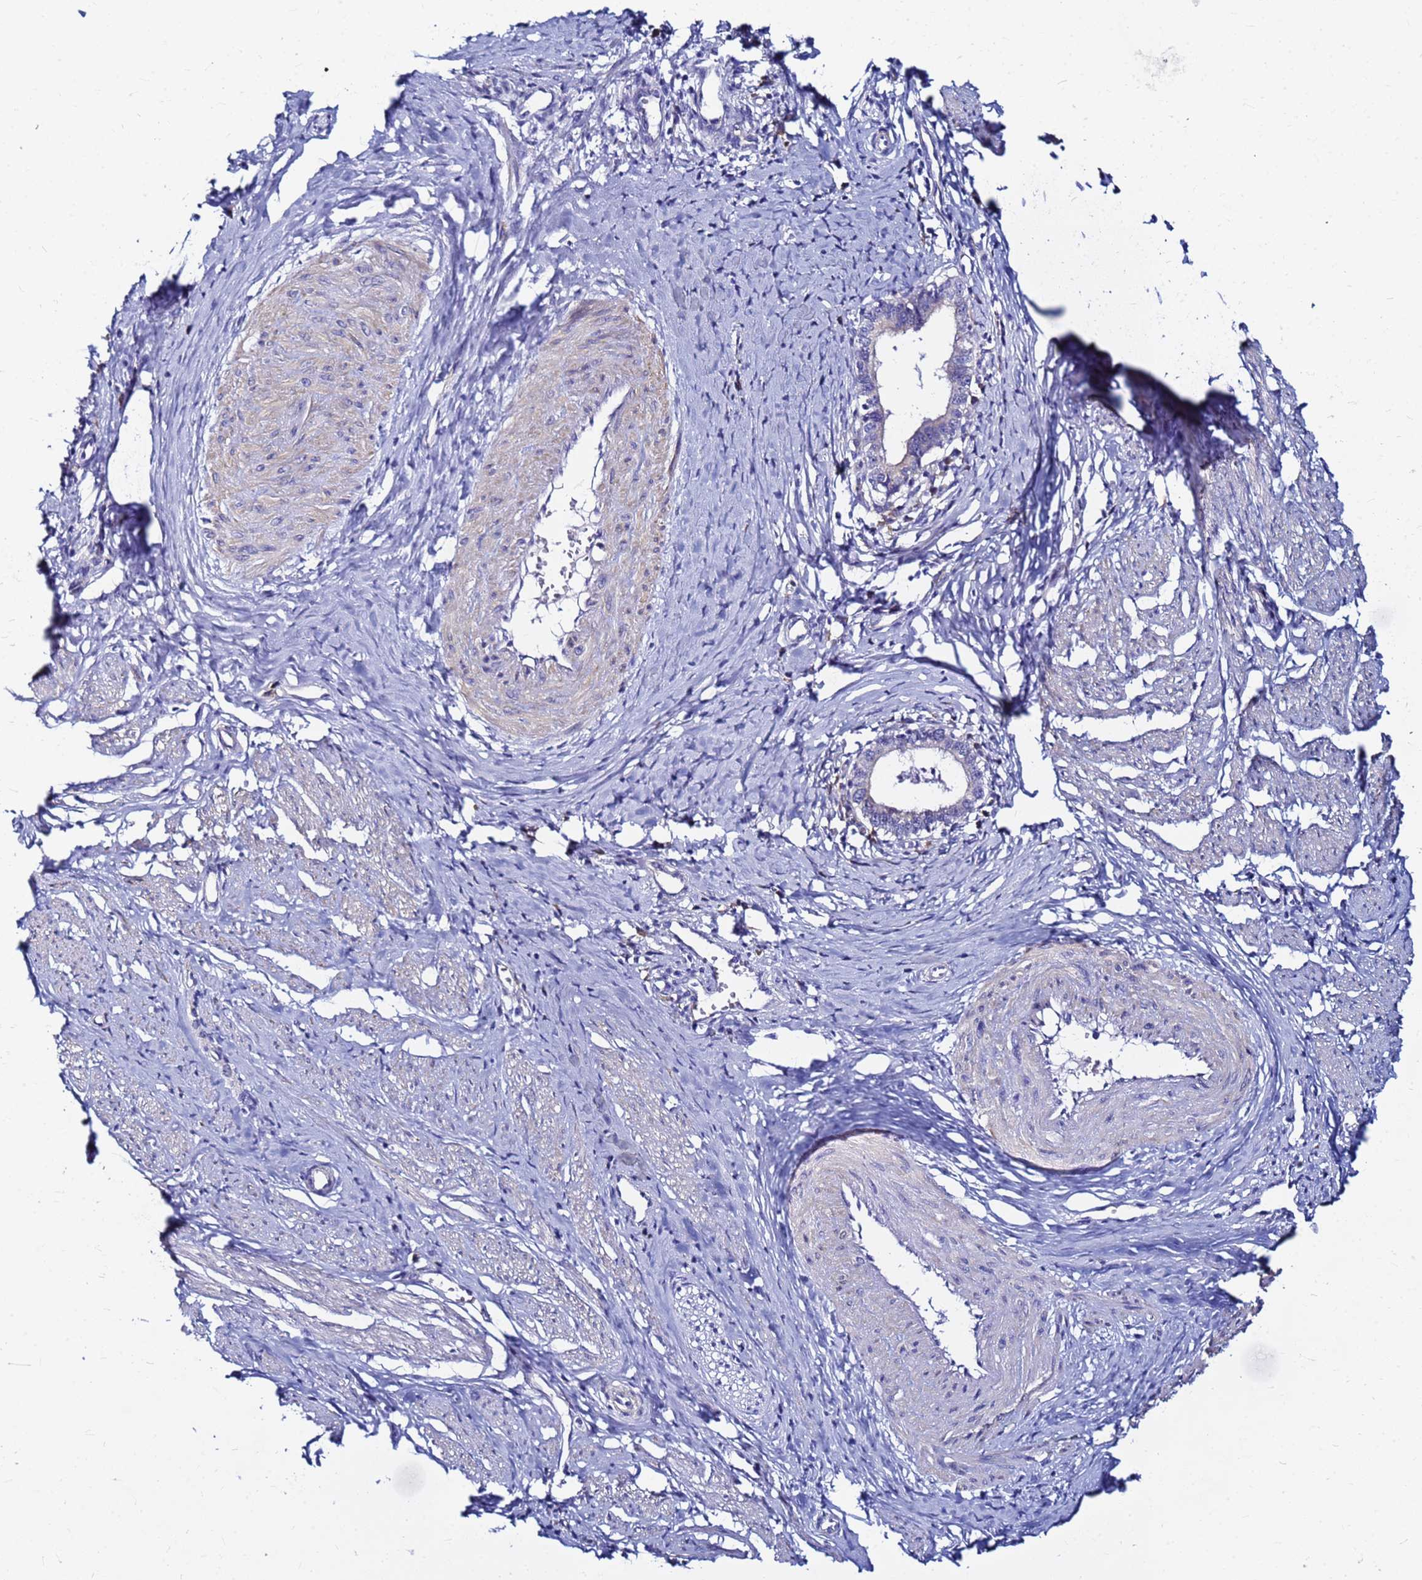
{"staining": {"intensity": "negative", "quantity": "none", "location": "none"}, "tissue": "cervical cancer", "cell_type": "Tumor cells", "image_type": "cancer", "snomed": [{"axis": "morphology", "description": "Adenocarcinoma, NOS"}, {"axis": "topography", "description": "Cervix"}], "caption": "Protein analysis of cervical cancer (adenocarcinoma) displays no significant positivity in tumor cells.", "gene": "JRKL", "patient": {"sex": "female", "age": 36}}